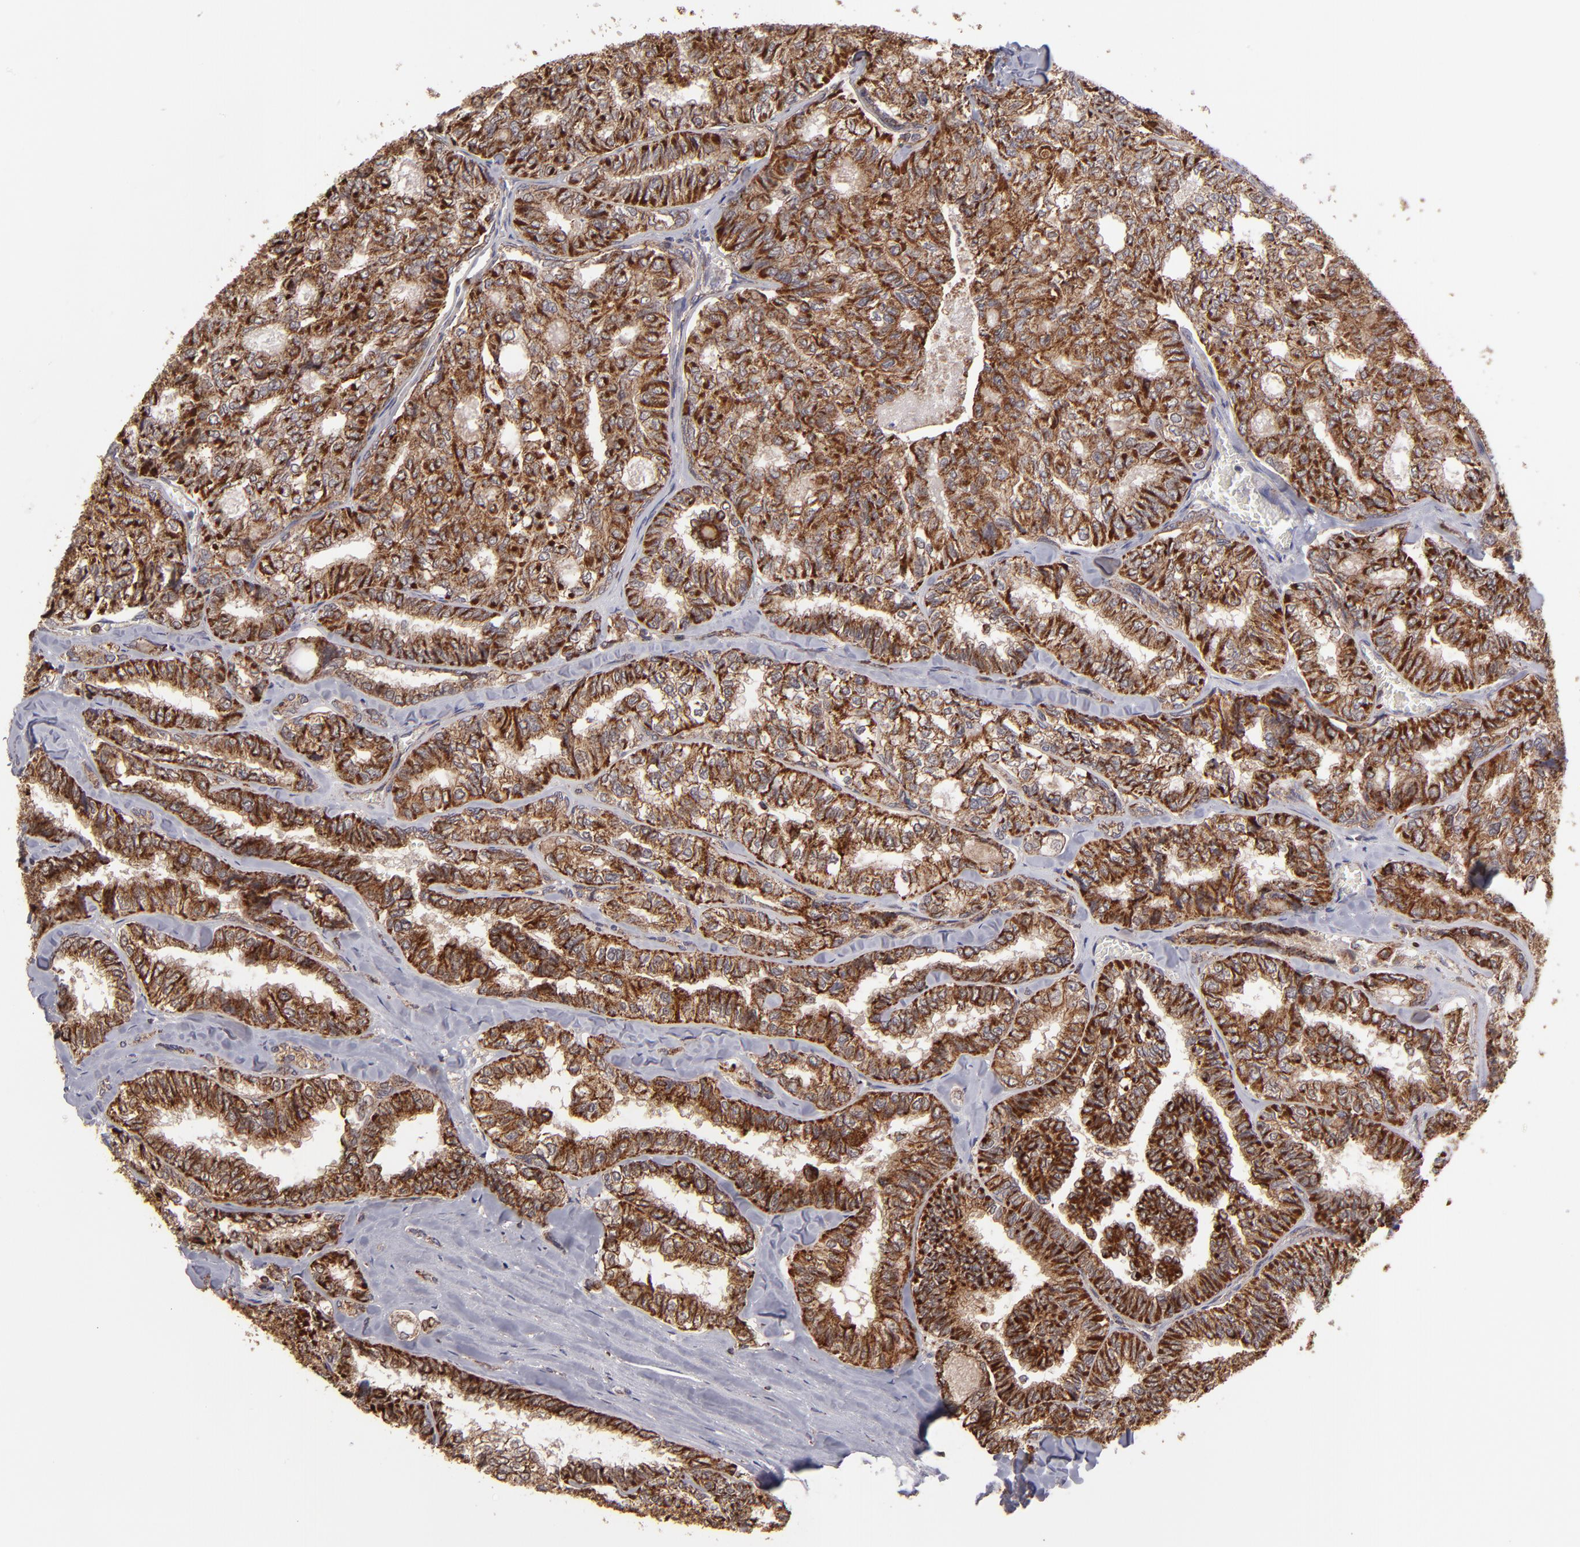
{"staining": {"intensity": "strong", "quantity": ">75%", "location": "cytoplasmic/membranous"}, "tissue": "thyroid cancer", "cell_type": "Tumor cells", "image_type": "cancer", "snomed": [{"axis": "morphology", "description": "Papillary adenocarcinoma, NOS"}, {"axis": "topography", "description": "Thyroid gland"}], "caption": "Immunohistochemistry histopathology image of papillary adenocarcinoma (thyroid) stained for a protein (brown), which reveals high levels of strong cytoplasmic/membranous expression in approximately >75% of tumor cells.", "gene": "SLC15A1", "patient": {"sex": "female", "age": 35}}